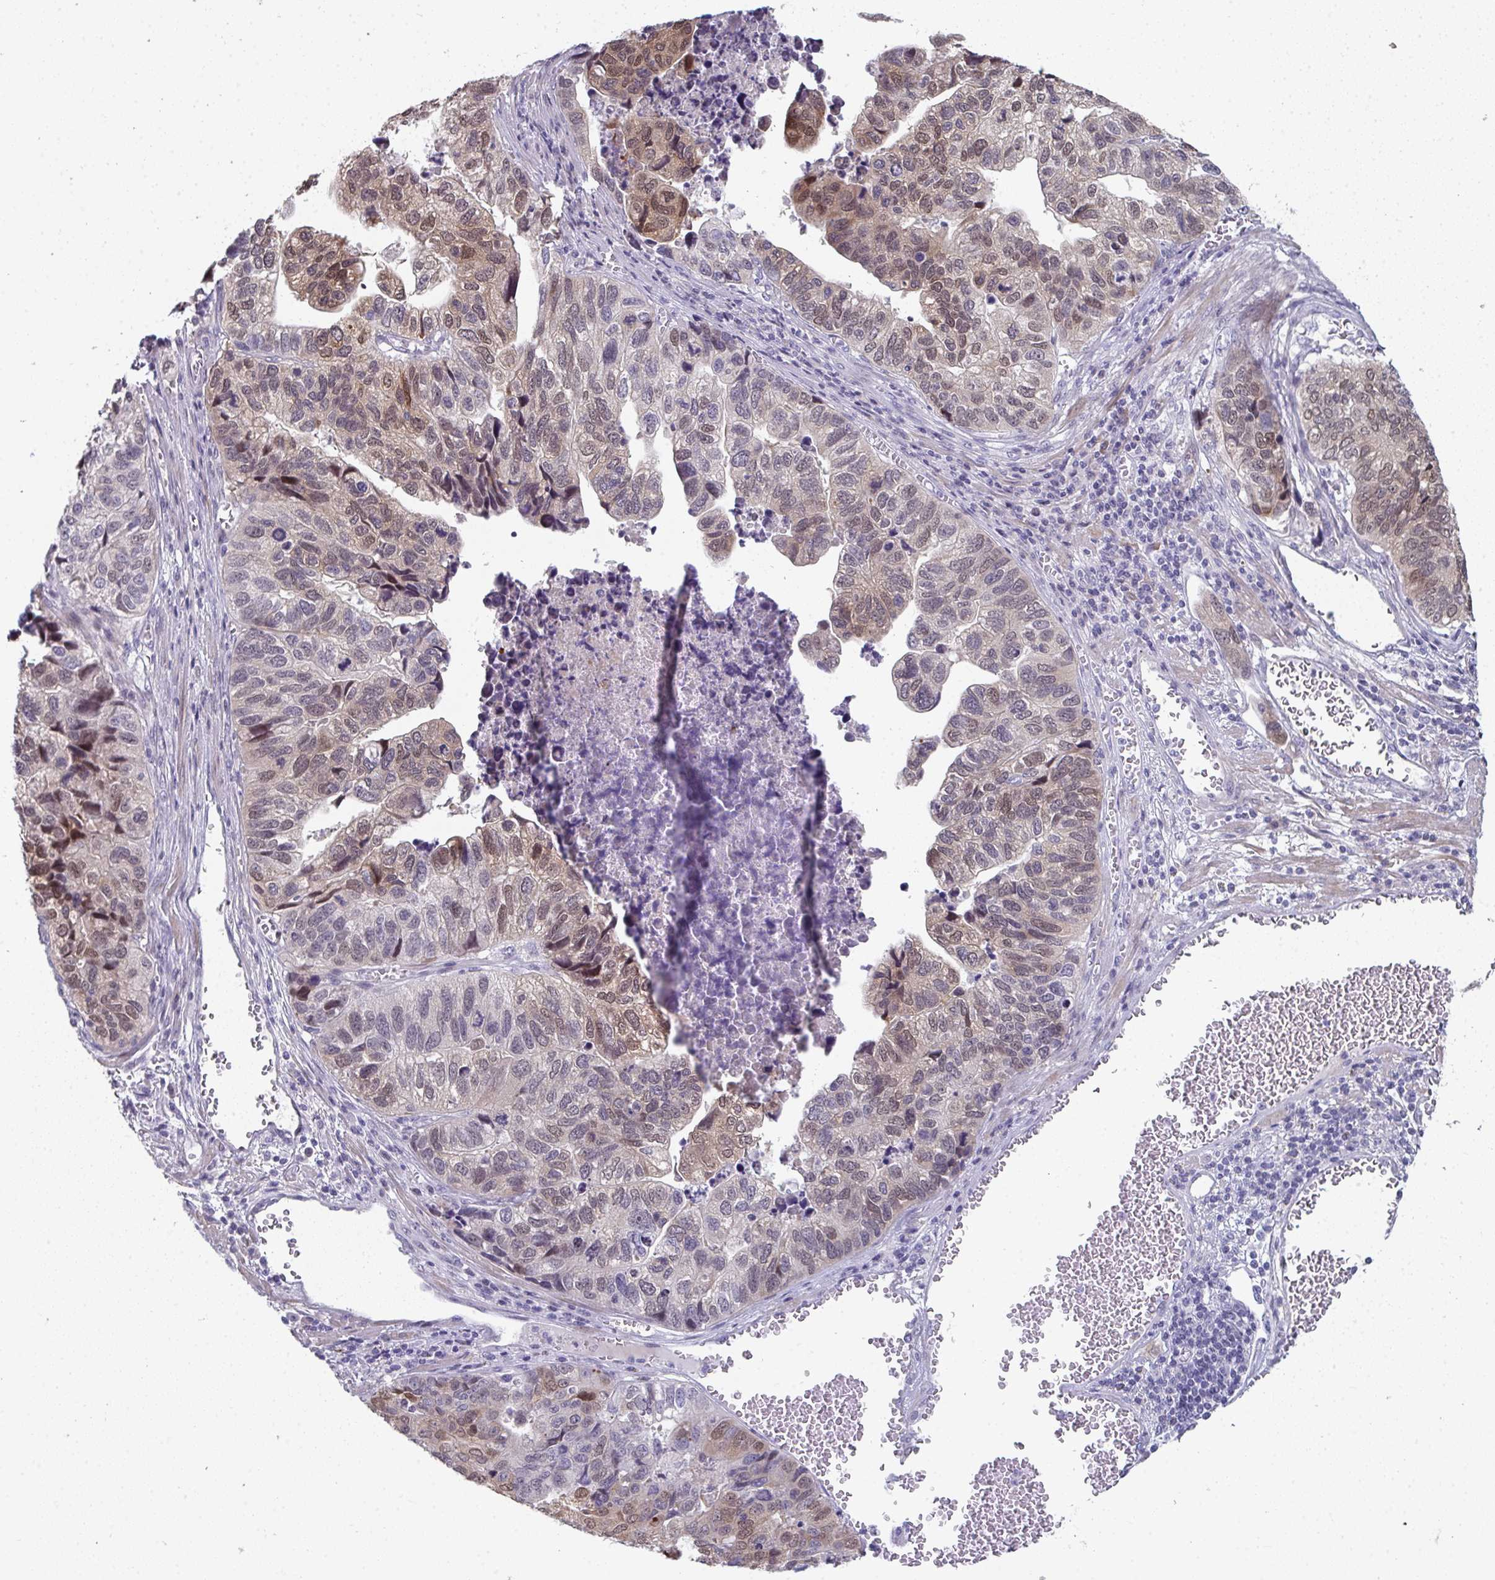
{"staining": {"intensity": "weak", "quantity": "25%-75%", "location": "cytoplasmic/membranous,nuclear"}, "tissue": "stomach cancer", "cell_type": "Tumor cells", "image_type": "cancer", "snomed": [{"axis": "morphology", "description": "Adenocarcinoma, NOS"}, {"axis": "topography", "description": "Stomach, upper"}], "caption": "Immunohistochemistry (IHC) image of neoplastic tissue: human stomach adenocarcinoma stained using IHC displays low levels of weak protein expression localized specifically in the cytoplasmic/membranous and nuclear of tumor cells, appearing as a cytoplasmic/membranous and nuclear brown color.", "gene": "A1CF", "patient": {"sex": "female", "age": 67}}